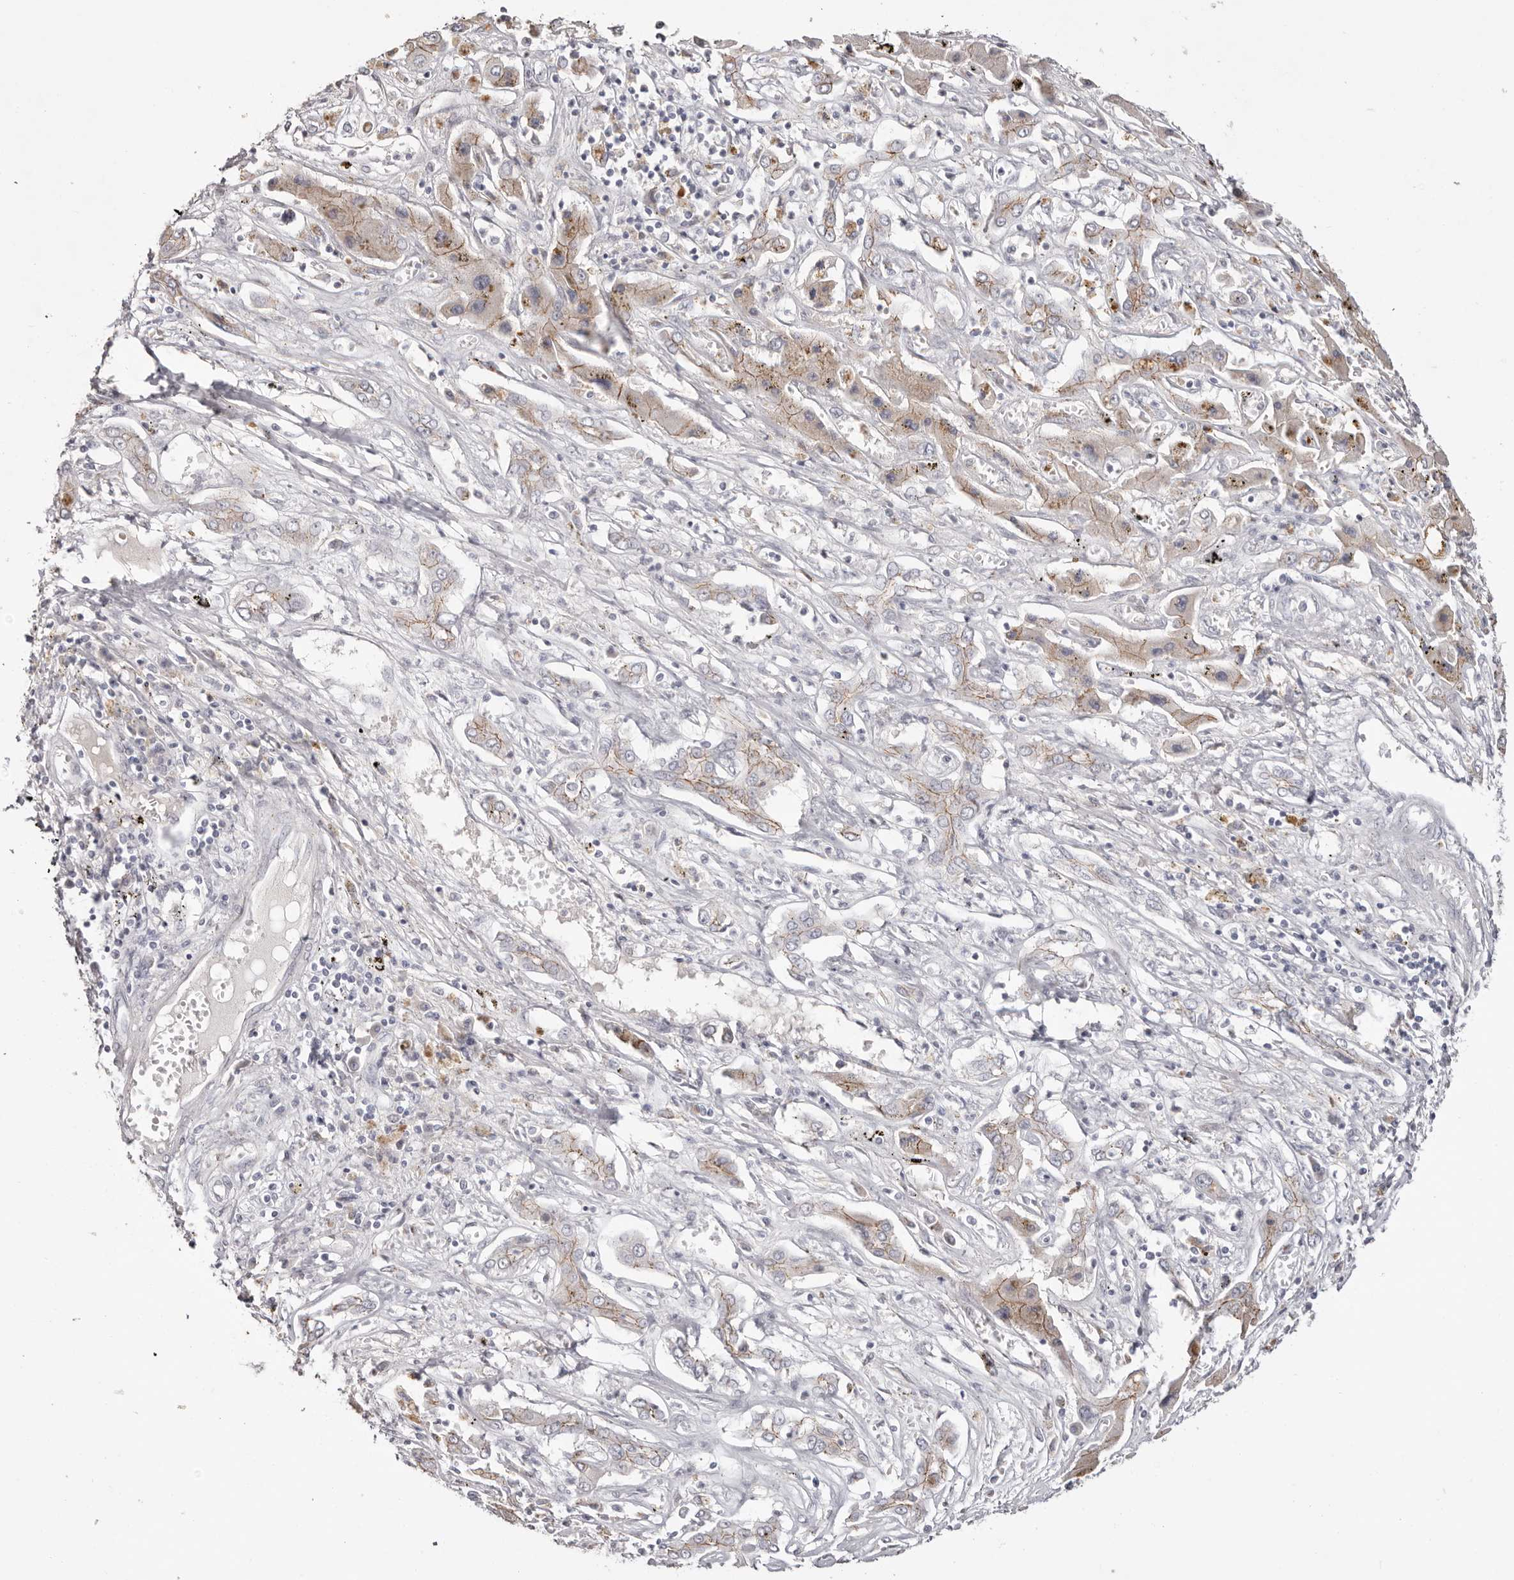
{"staining": {"intensity": "moderate", "quantity": "<25%", "location": "cytoplasmic/membranous"}, "tissue": "liver cancer", "cell_type": "Tumor cells", "image_type": "cancer", "snomed": [{"axis": "morphology", "description": "Cholangiocarcinoma"}, {"axis": "topography", "description": "Liver"}], "caption": "Protein staining displays moderate cytoplasmic/membranous positivity in approximately <25% of tumor cells in liver cholangiocarcinoma. Using DAB (3,3'-diaminobenzidine) (brown) and hematoxylin (blue) stains, captured at high magnification using brightfield microscopy.", "gene": "PCDHB6", "patient": {"sex": "male", "age": 67}}